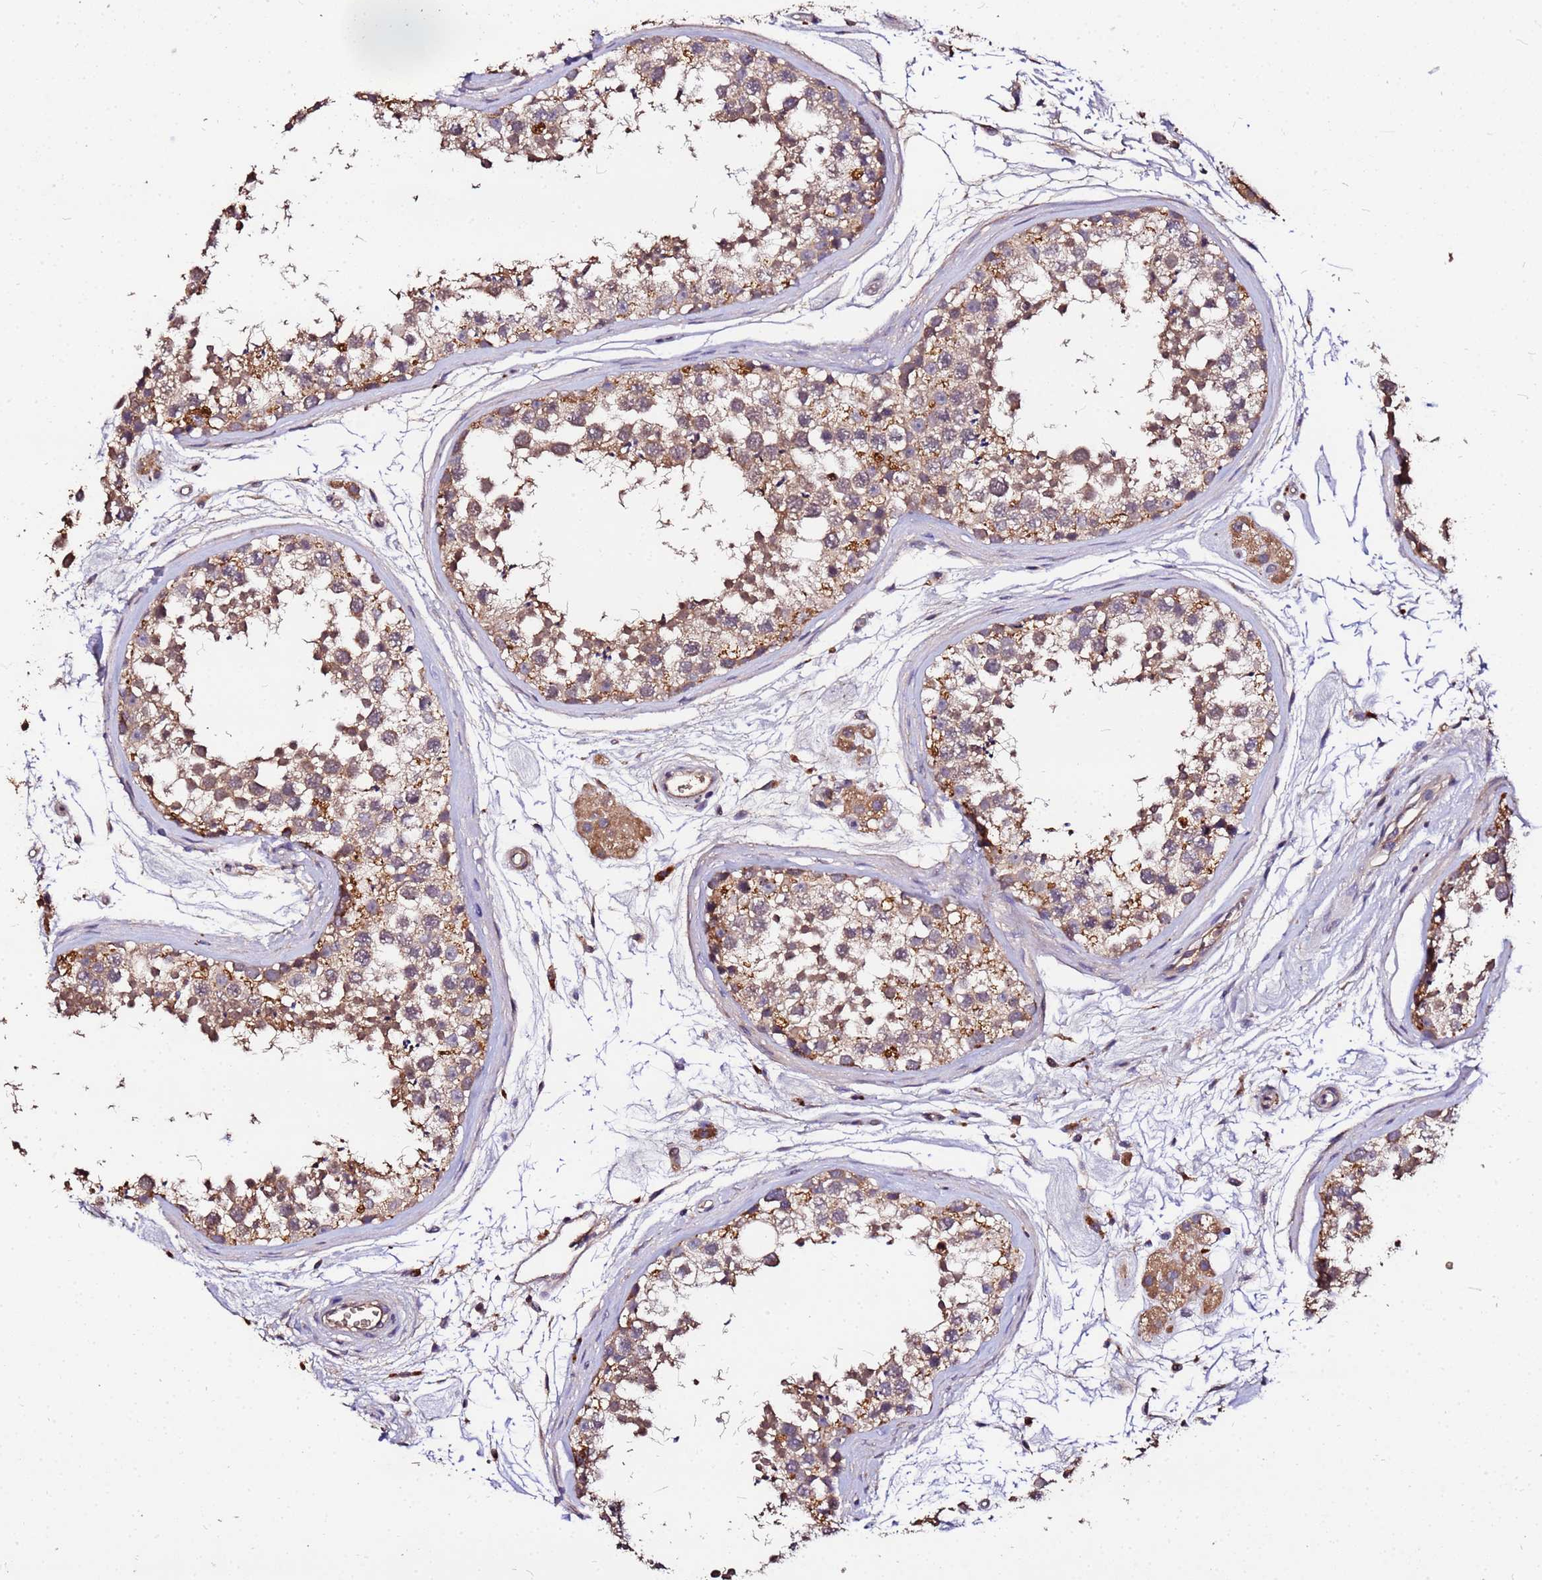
{"staining": {"intensity": "moderate", "quantity": ">75%", "location": "cytoplasmic/membranous"}, "tissue": "testis", "cell_type": "Cells in seminiferous ducts", "image_type": "normal", "snomed": [{"axis": "morphology", "description": "Normal tissue, NOS"}, {"axis": "topography", "description": "Testis"}], "caption": "Human testis stained with a brown dye demonstrates moderate cytoplasmic/membranous positive positivity in about >75% of cells in seminiferous ducts.", "gene": "MTERF1", "patient": {"sex": "male", "age": 56}}